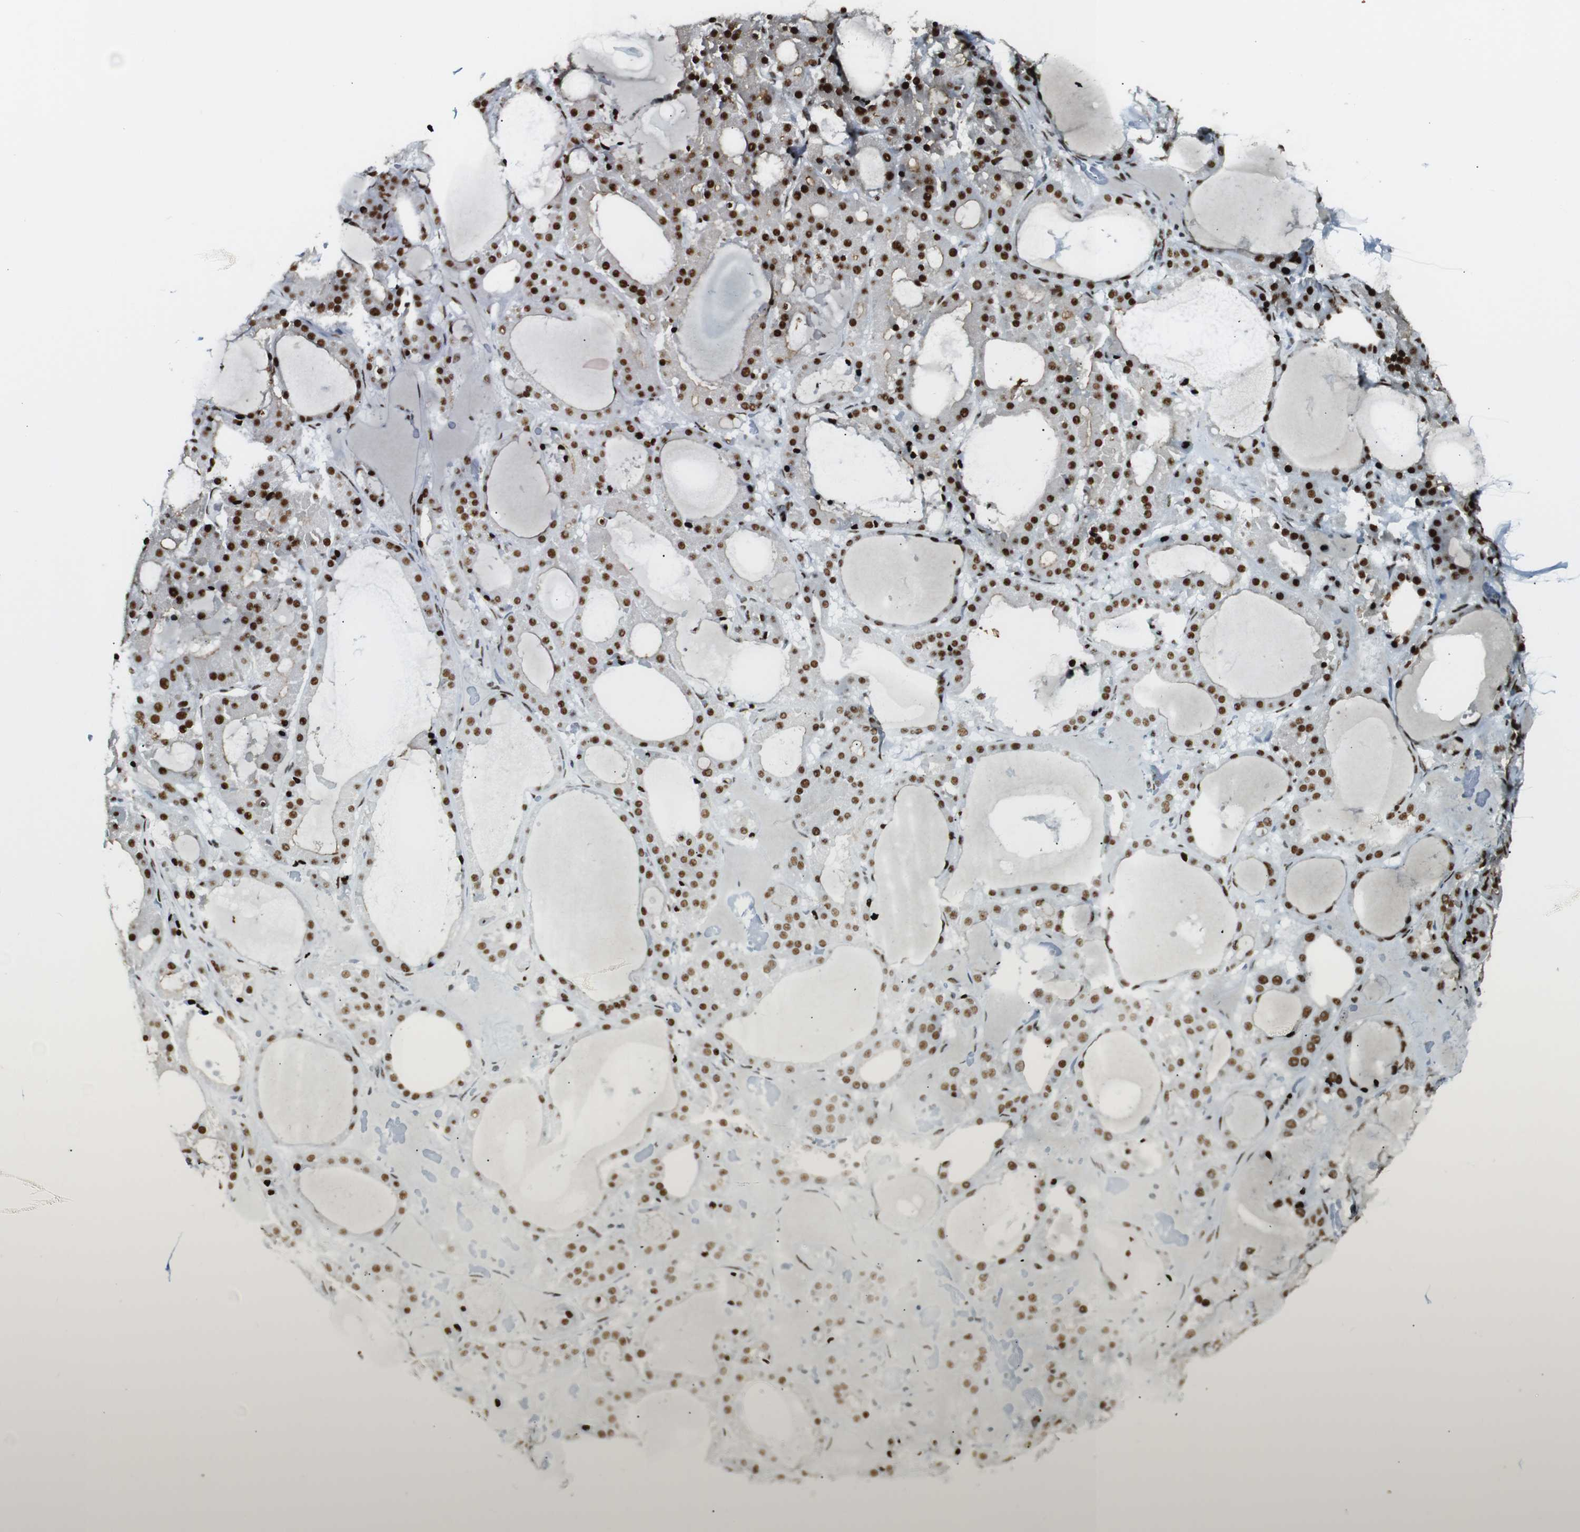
{"staining": {"intensity": "strong", "quantity": ">75%", "location": "nuclear"}, "tissue": "thyroid gland", "cell_type": "Glandular cells", "image_type": "normal", "snomed": [{"axis": "morphology", "description": "Normal tissue, NOS"}, {"axis": "morphology", "description": "Carcinoma, NOS"}, {"axis": "topography", "description": "Thyroid gland"}], "caption": "Strong nuclear protein expression is identified in approximately >75% of glandular cells in thyroid gland. The protein is stained brown, and the nuclei are stained in blue (DAB (3,3'-diaminobenzidine) IHC with brightfield microscopy, high magnification).", "gene": "TRA2B", "patient": {"sex": "female", "age": 86}}